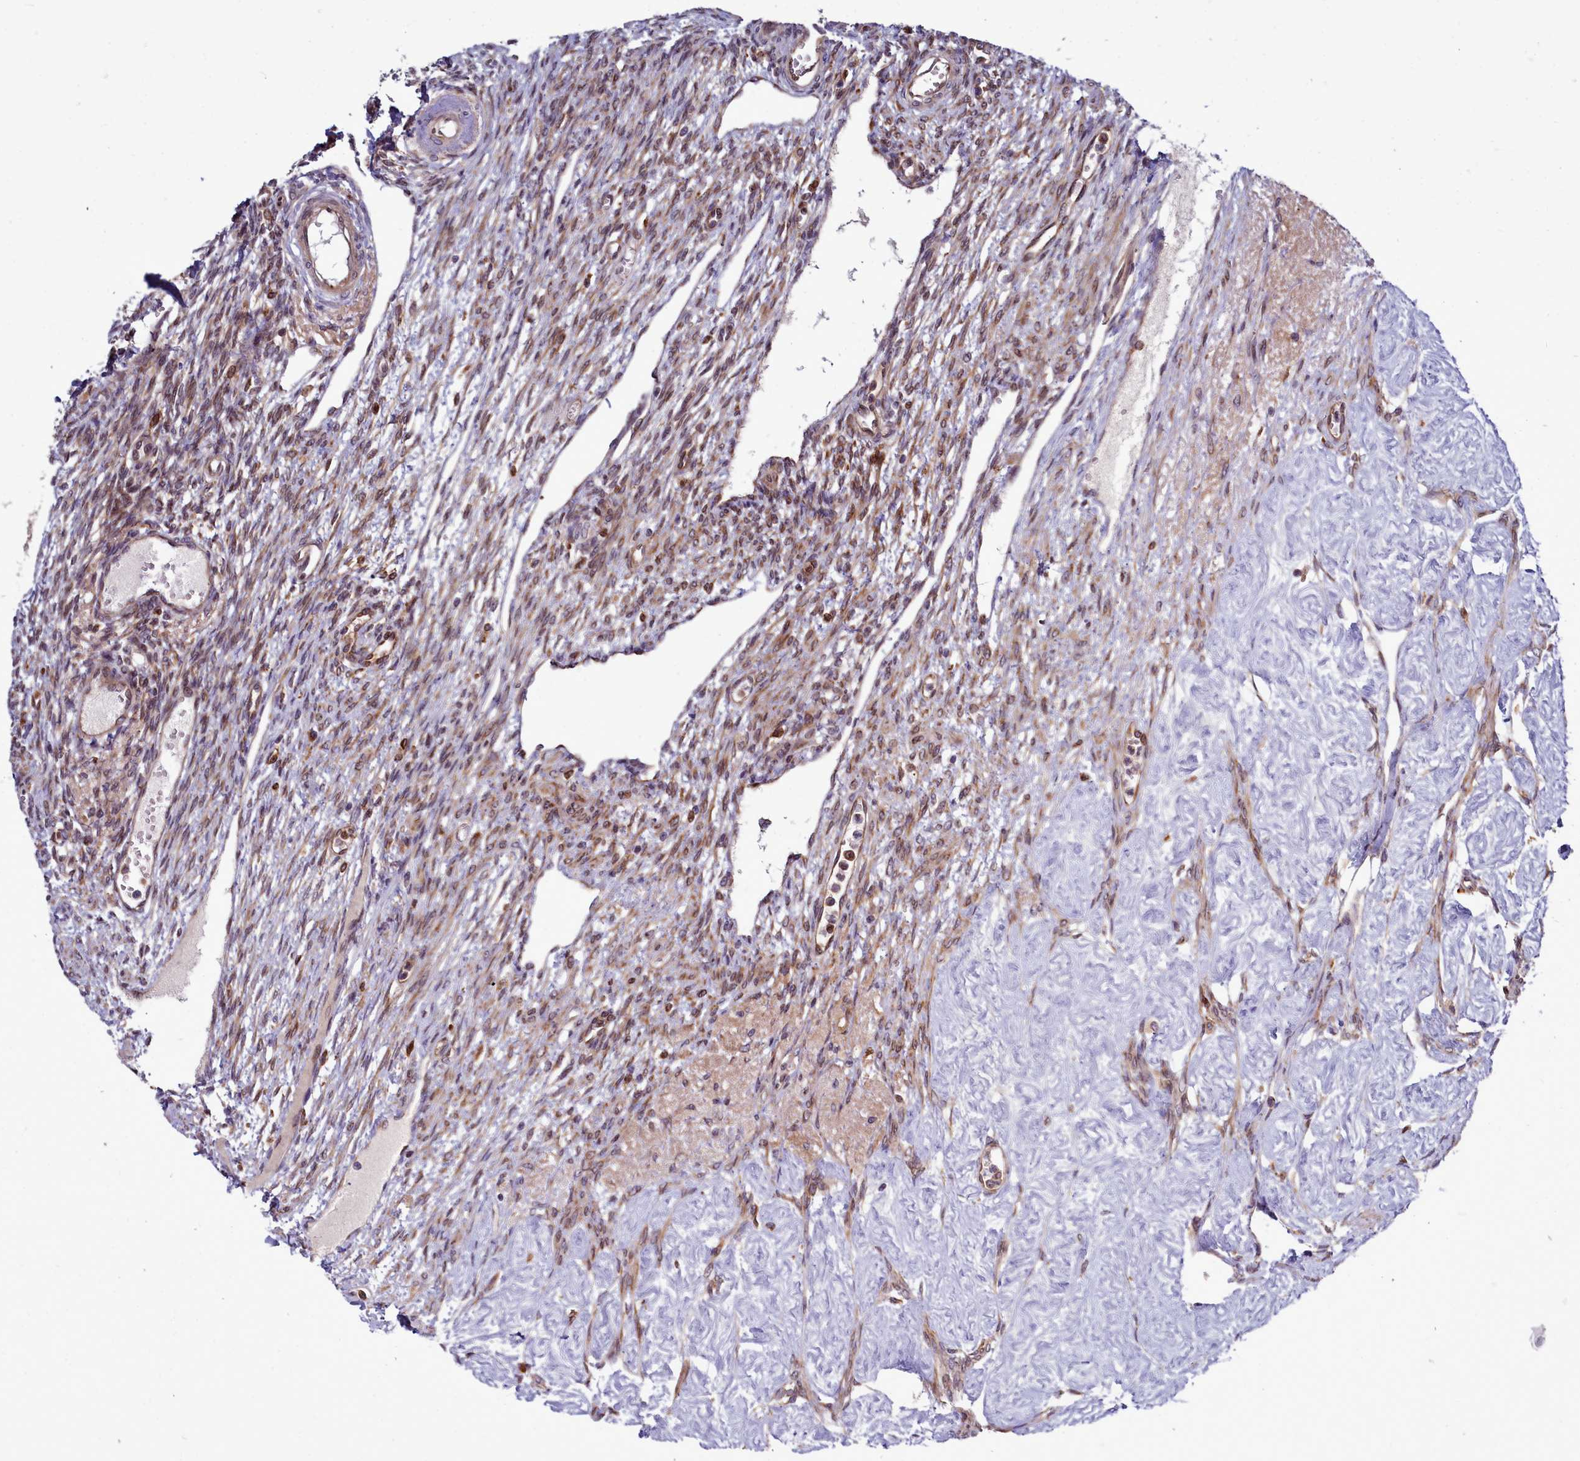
{"staining": {"intensity": "weak", "quantity": "25%-75%", "location": "cytoplasmic/membranous"}, "tissue": "ovary", "cell_type": "Ovarian stroma cells", "image_type": "normal", "snomed": [{"axis": "morphology", "description": "Normal tissue, NOS"}, {"axis": "morphology", "description": "Cyst, NOS"}, {"axis": "topography", "description": "Ovary"}], "caption": "Immunohistochemical staining of normal ovary demonstrates 25%-75% levels of weak cytoplasmic/membranous protein staining in approximately 25%-75% of ovarian stroma cells. (DAB = brown stain, brightfield microscopy at high magnification).", "gene": "RAPGEF4", "patient": {"sex": "female", "age": 33}}